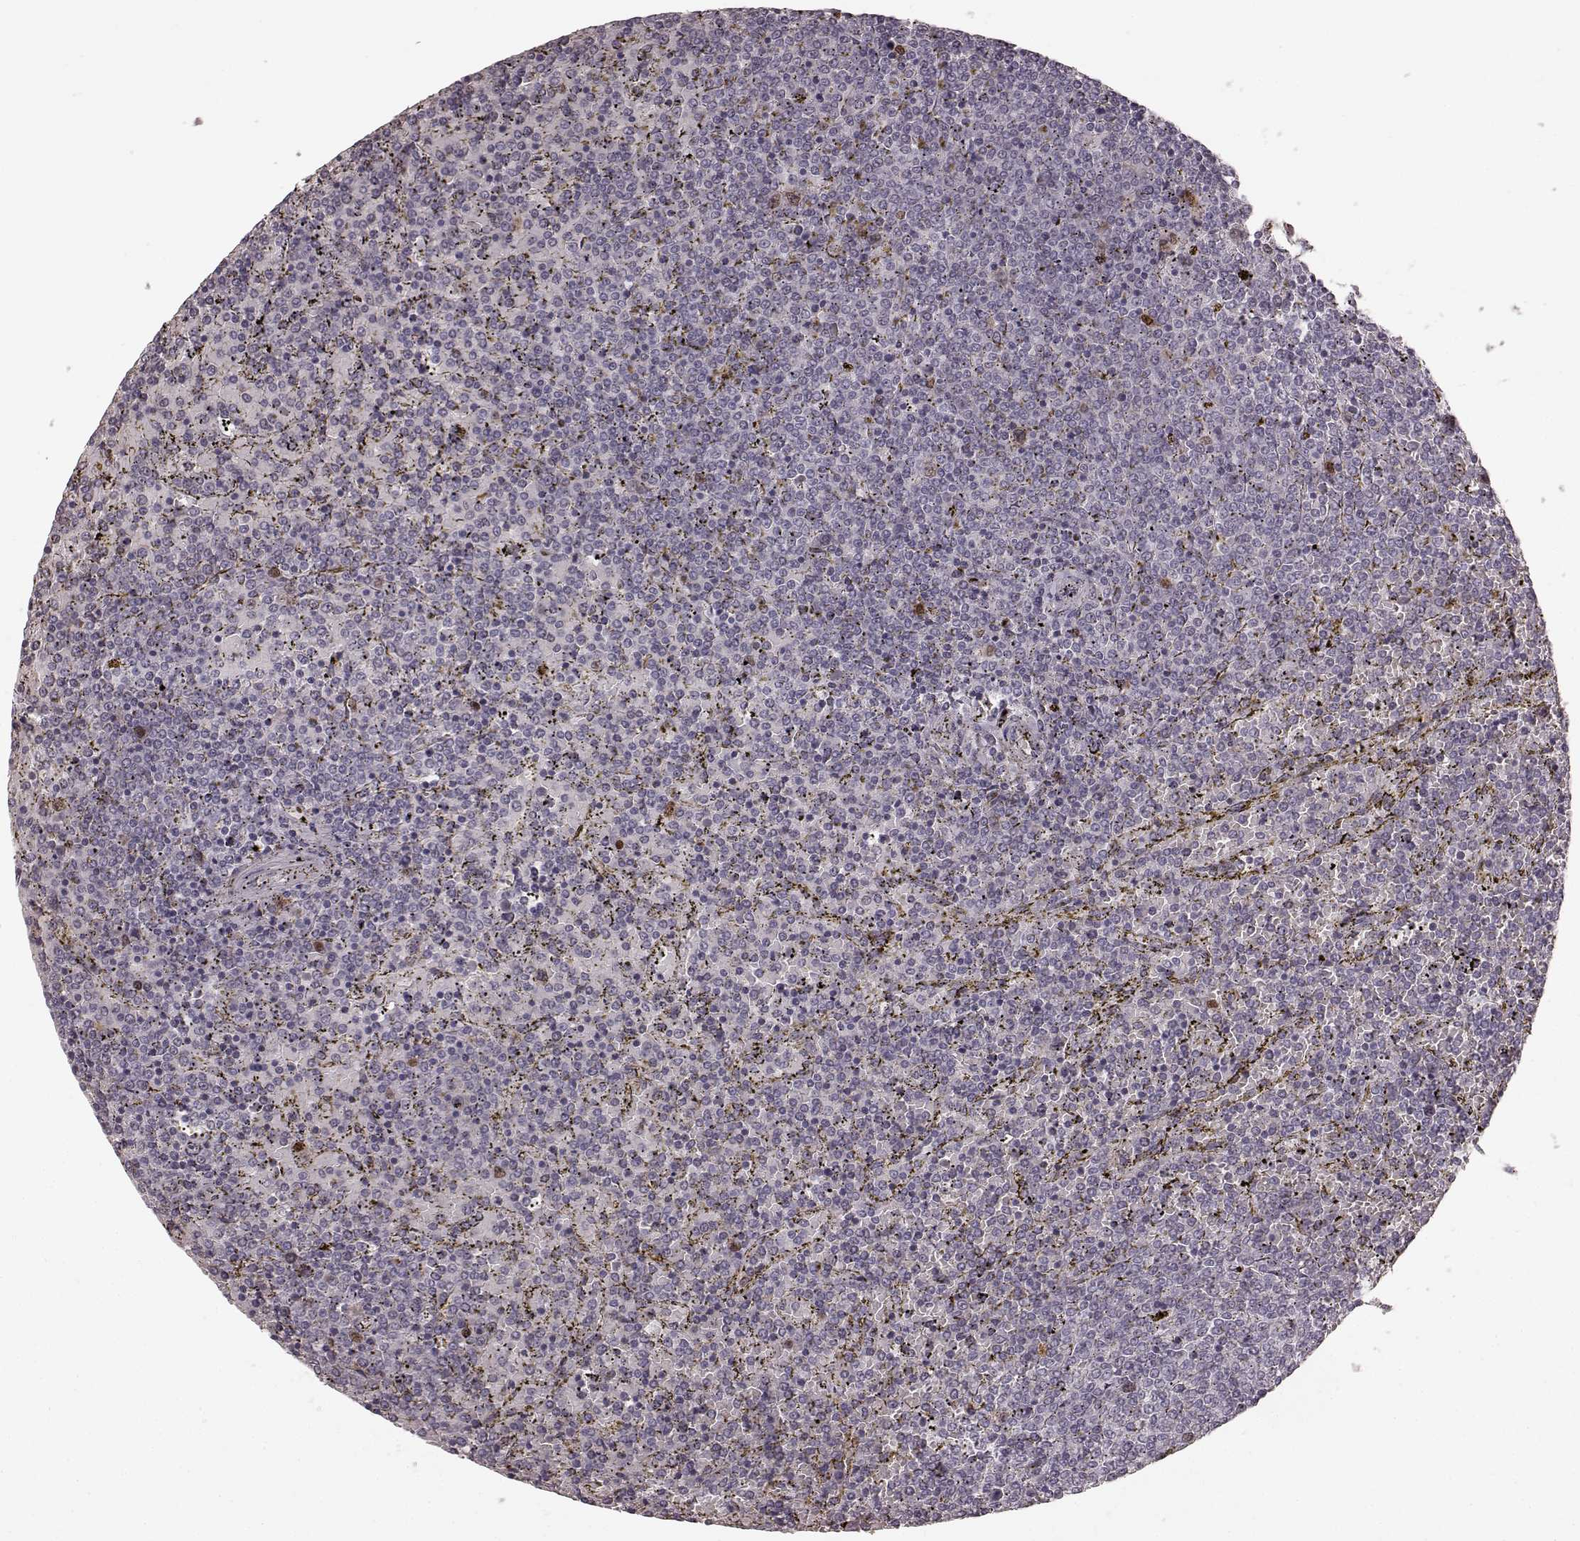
{"staining": {"intensity": "strong", "quantity": "<25%", "location": "nuclear"}, "tissue": "lymphoma", "cell_type": "Tumor cells", "image_type": "cancer", "snomed": [{"axis": "morphology", "description": "Malignant lymphoma, non-Hodgkin's type, Low grade"}, {"axis": "topography", "description": "Spleen"}], "caption": "Strong nuclear protein staining is seen in about <25% of tumor cells in malignant lymphoma, non-Hodgkin's type (low-grade).", "gene": "CCNA2", "patient": {"sex": "female", "age": 77}}